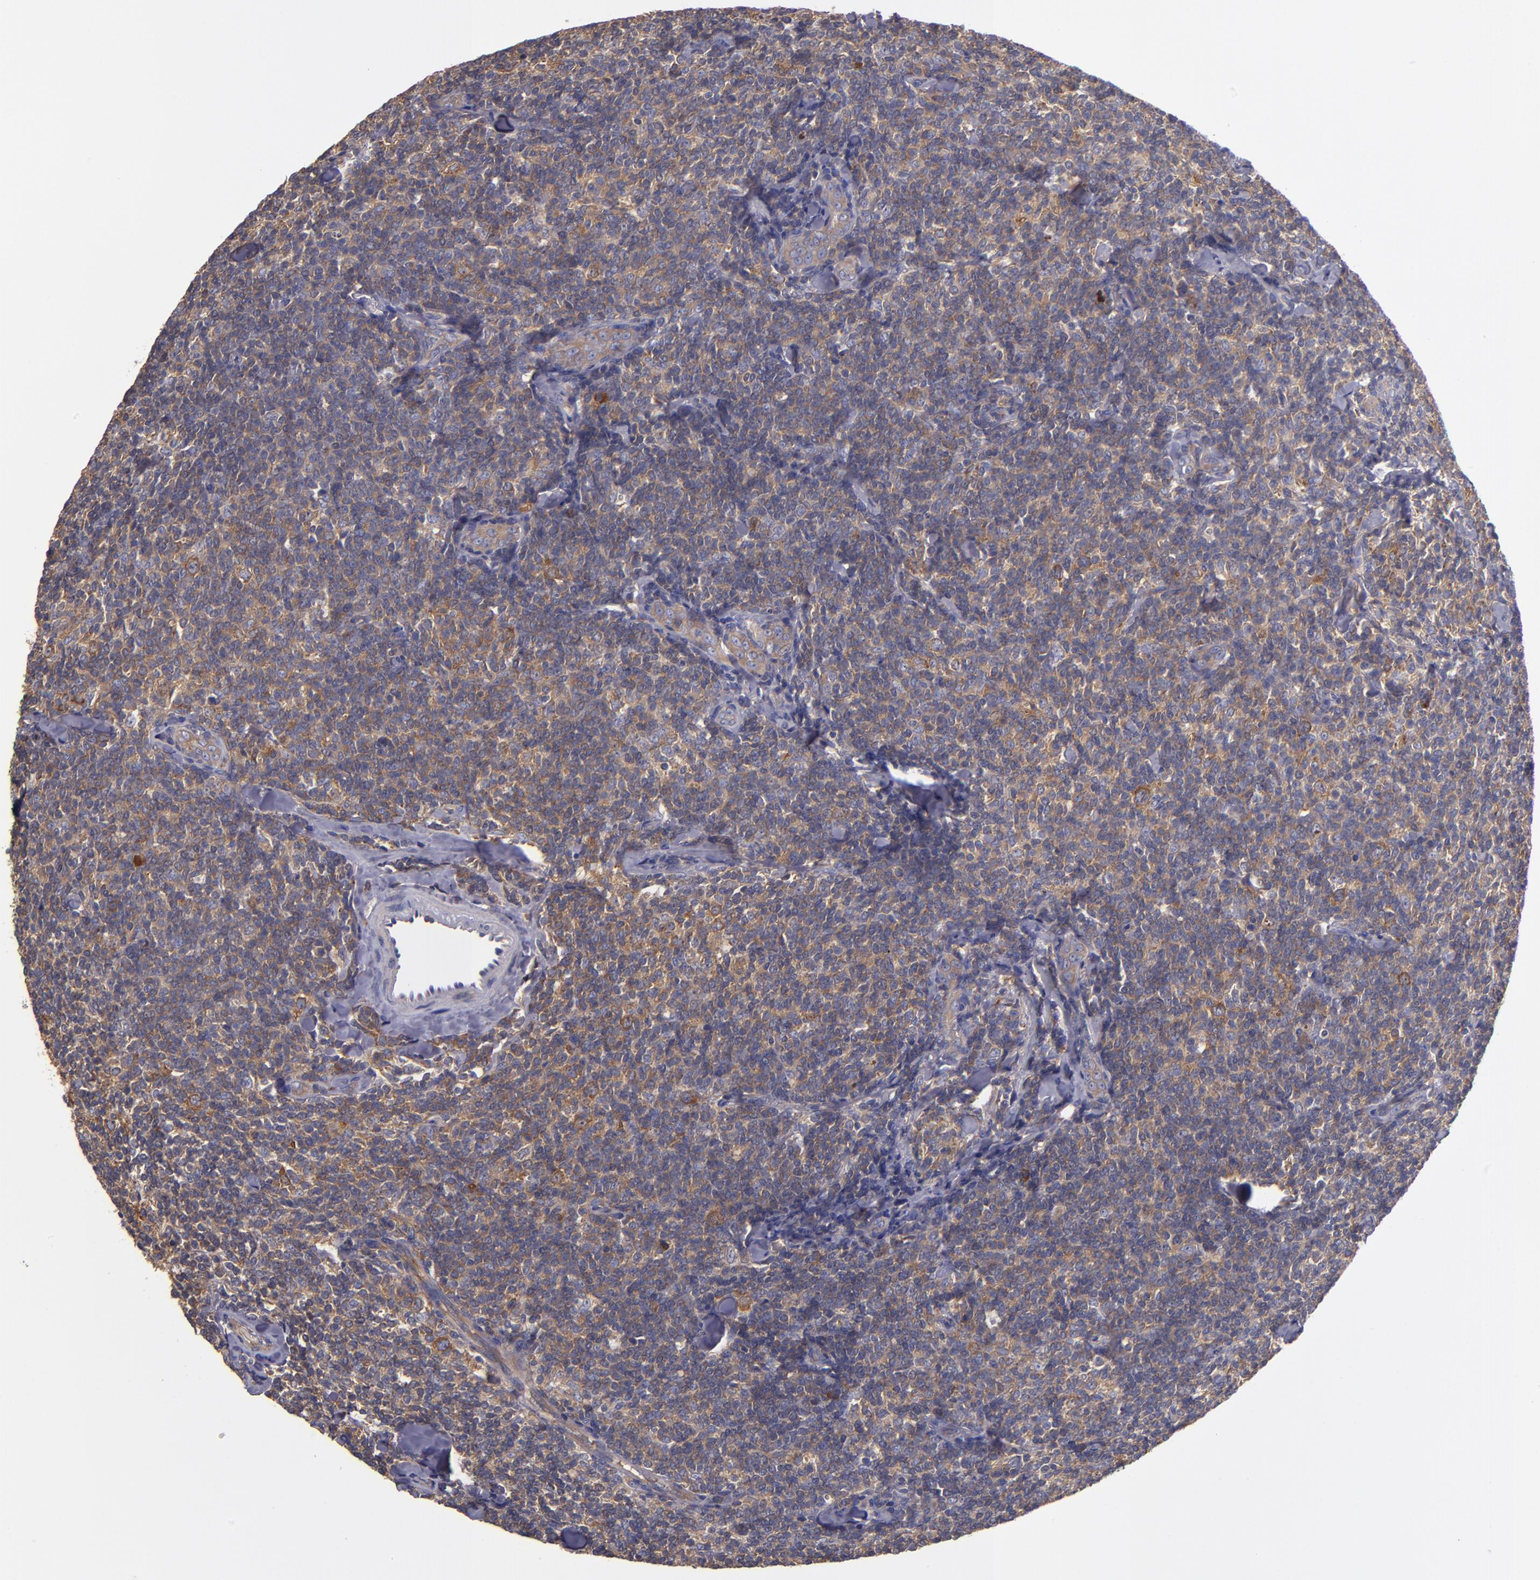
{"staining": {"intensity": "weak", "quantity": ">75%", "location": "cytoplasmic/membranous"}, "tissue": "lymphoma", "cell_type": "Tumor cells", "image_type": "cancer", "snomed": [{"axis": "morphology", "description": "Malignant lymphoma, non-Hodgkin's type, Low grade"}, {"axis": "topography", "description": "Lymph node"}], "caption": "Weak cytoplasmic/membranous positivity for a protein is appreciated in about >75% of tumor cells of lymphoma using immunohistochemistry.", "gene": "CARS1", "patient": {"sex": "female", "age": 56}}